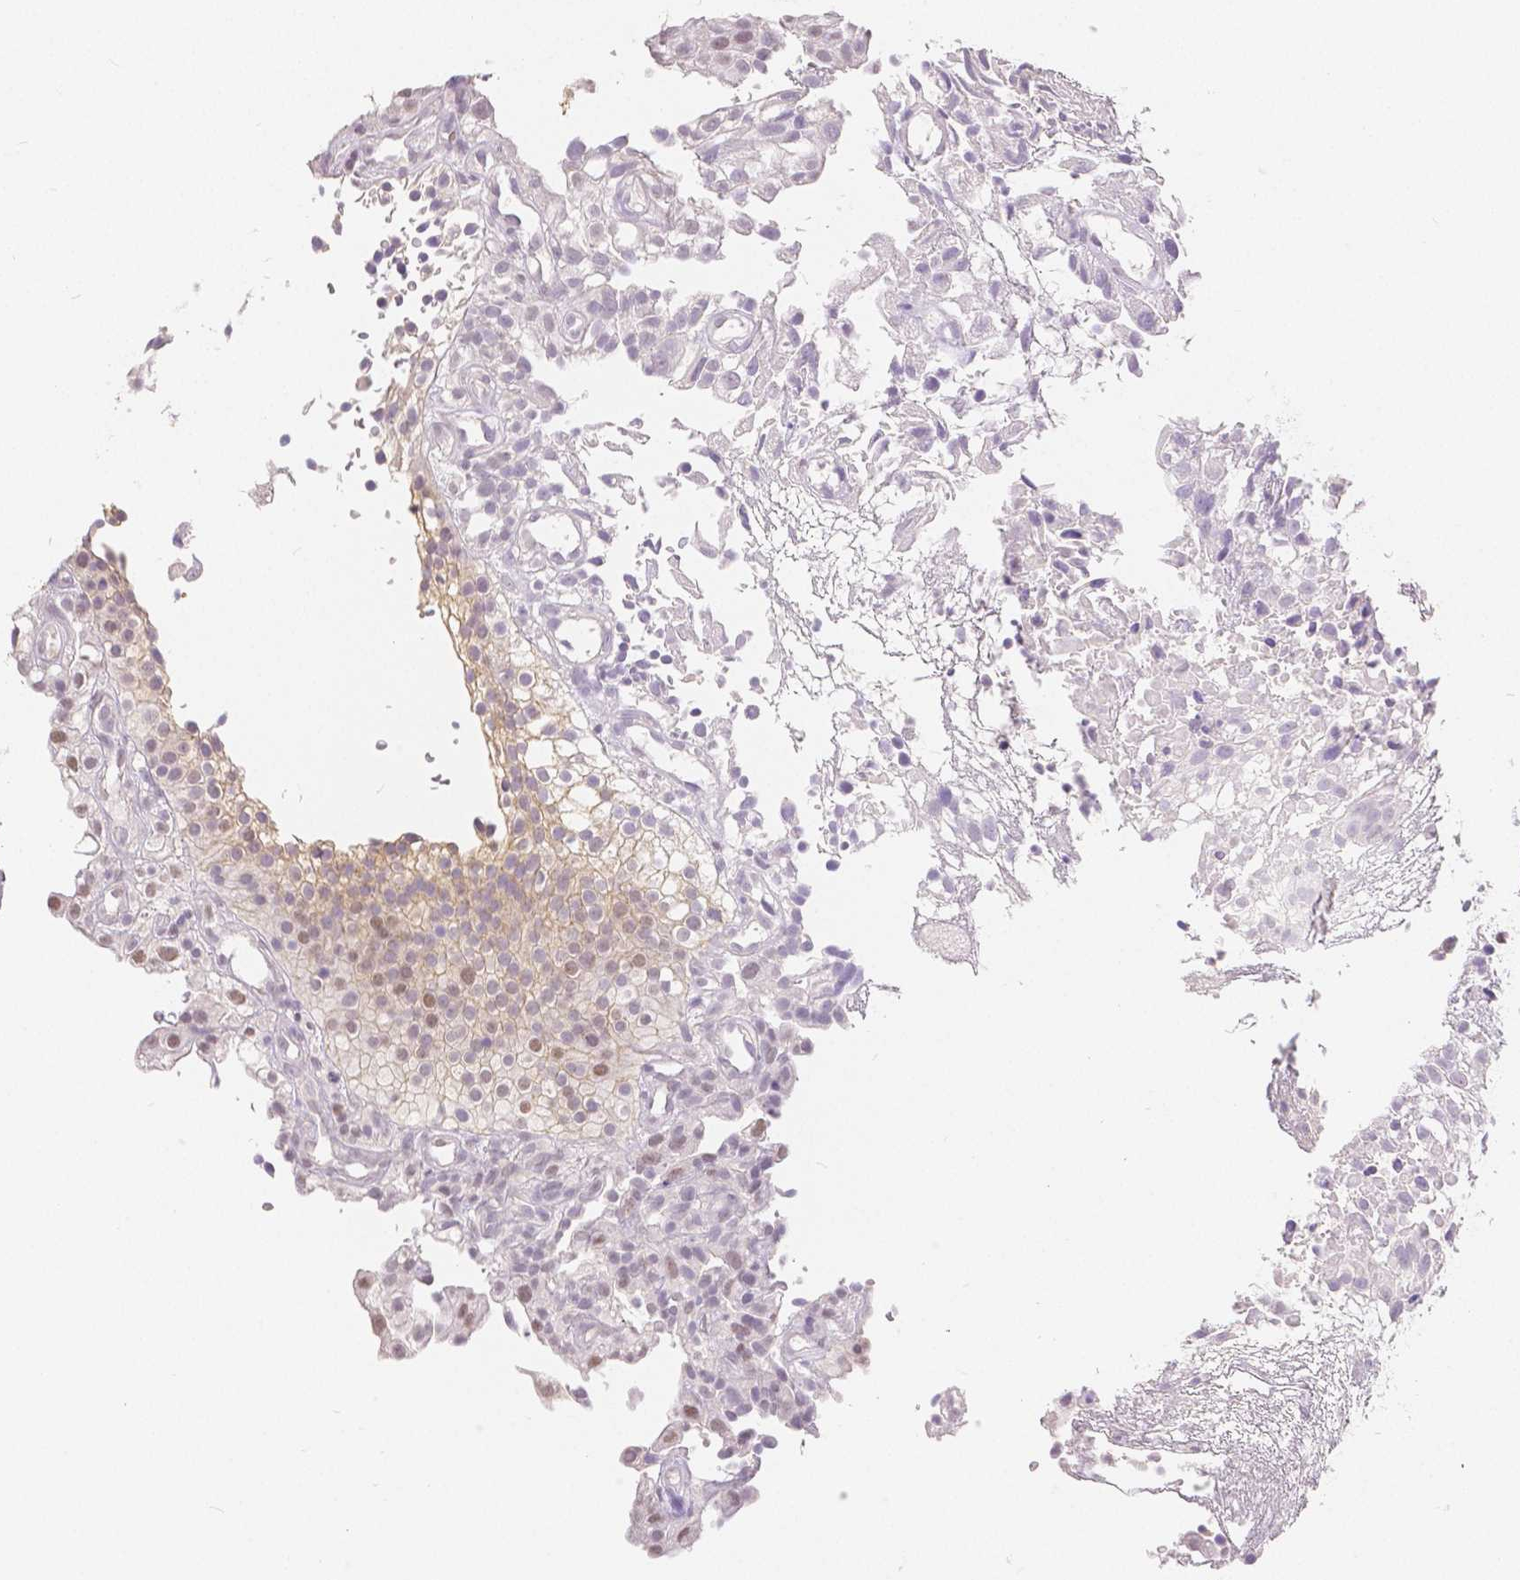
{"staining": {"intensity": "moderate", "quantity": "<25%", "location": "nuclear"}, "tissue": "urothelial cancer", "cell_type": "Tumor cells", "image_type": "cancer", "snomed": [{"axis": "morphology", "description": "Urothelial carcinoma, High grade"}, {"axis": "topography", "description": "Urinary bladder"}], "caption": "High-power microscopy captured an immunohistochemistry (IHC) photomicrograph of urothelial carcinoma (high-grade), revealing moderate nuclear expression in about <25% of tumor cells.", "gene": "OCLN", "patient": {"sex": "male", "age": 56}}